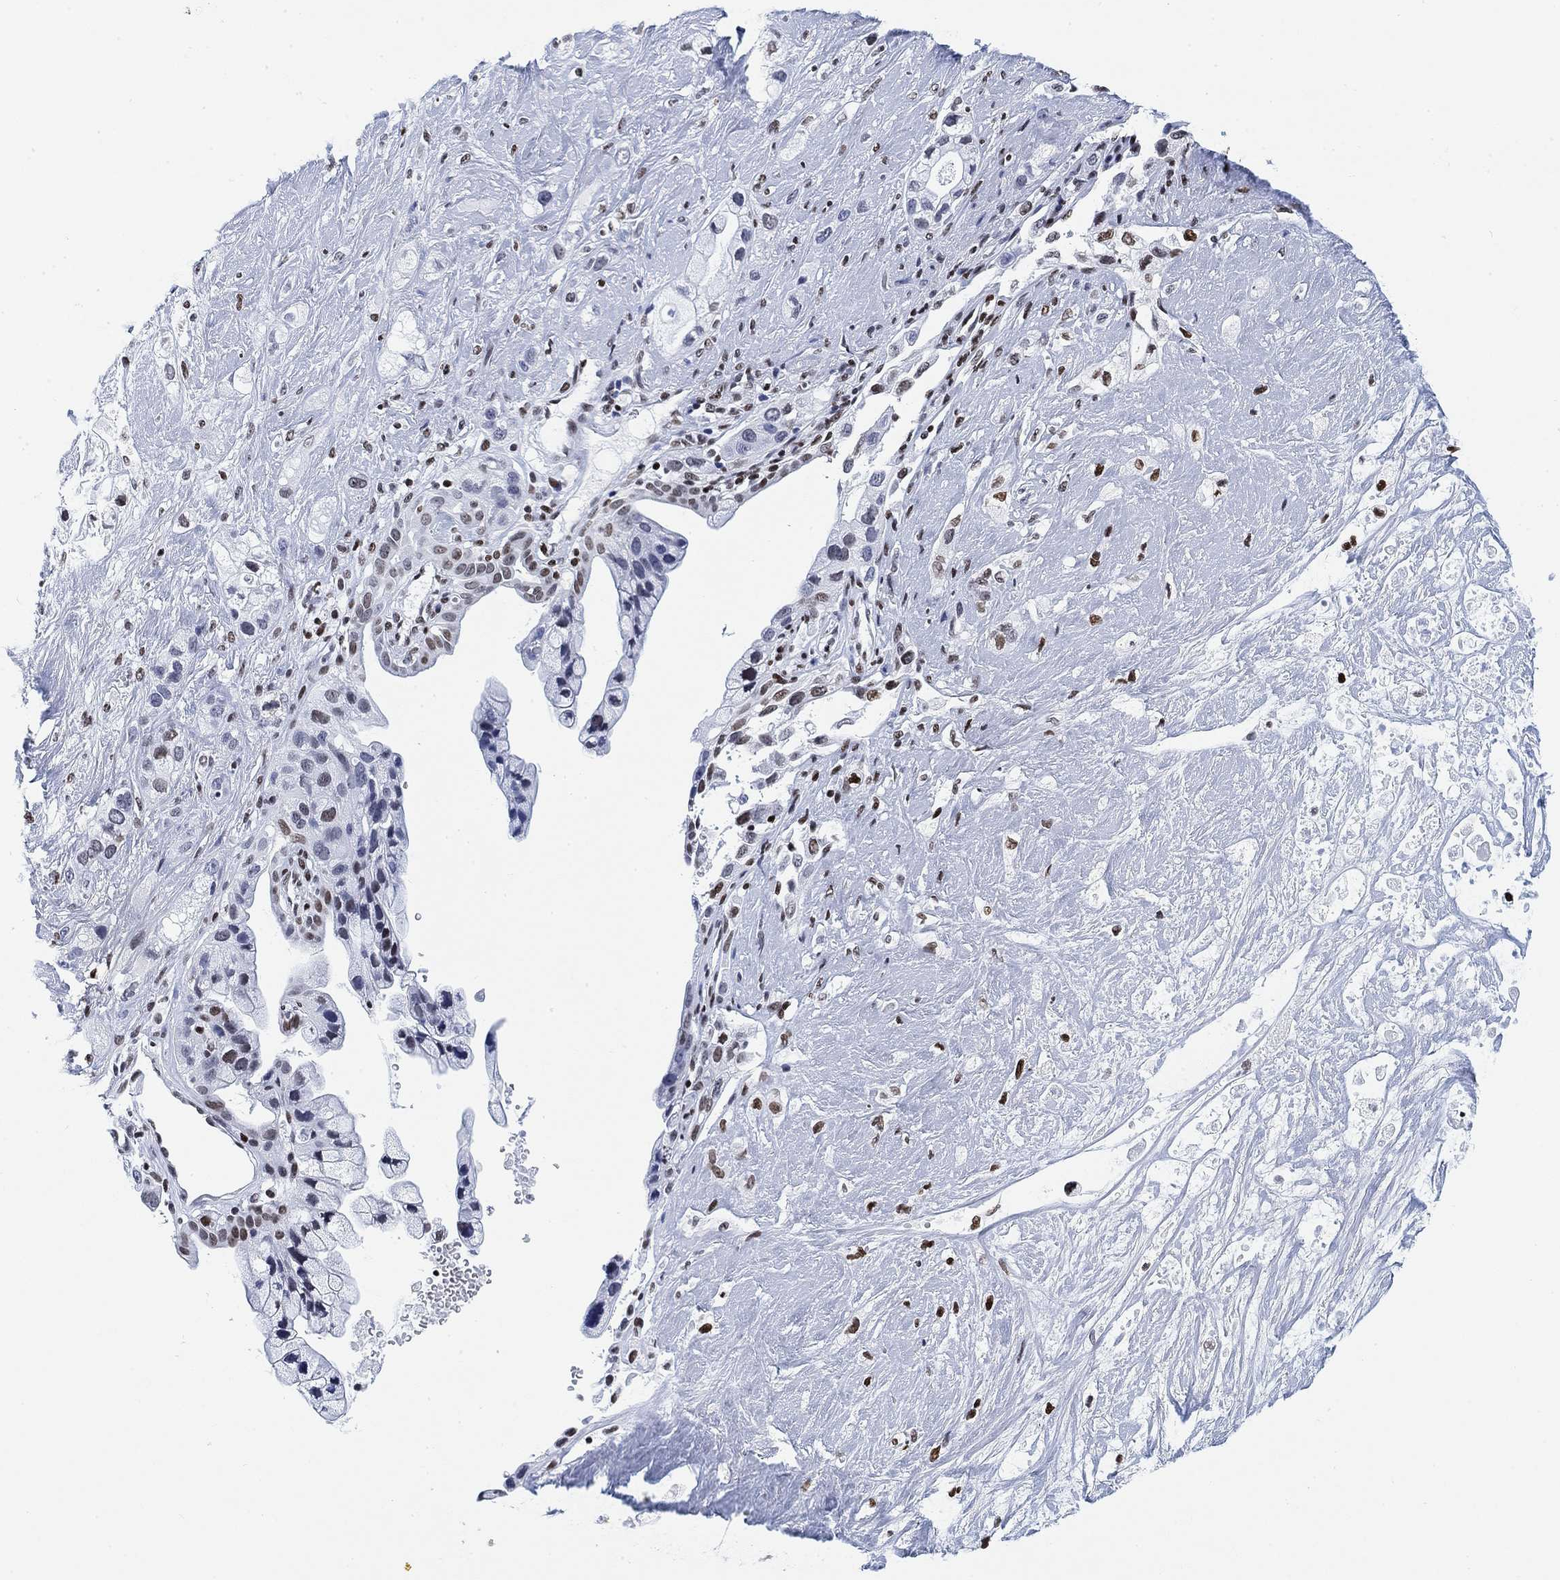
{"staining": {"intensity": "moderate", "quantity": "<25%", "location": "nuclear"}, "tissue": "pancreatic cancer", "cell_type": "Tumor cells", "image_type": "cancer", "snomed": [{"axis": "morphology", "description": "Adenocarcinoma, NOS"}, {"axis": "topography", "description": "Pancreas"}], "caption": "The image reveals a brown stain indicating the presence of a protein in the nuclear of tumor cells in pancreatic adenocarcinoma. Using DAB (brown) and hematoxylin (blue) stains, captured at high magnification using brightfield microscopy.", "gene": "H1-10", "patient": {"sex": "male", "age": 44}}